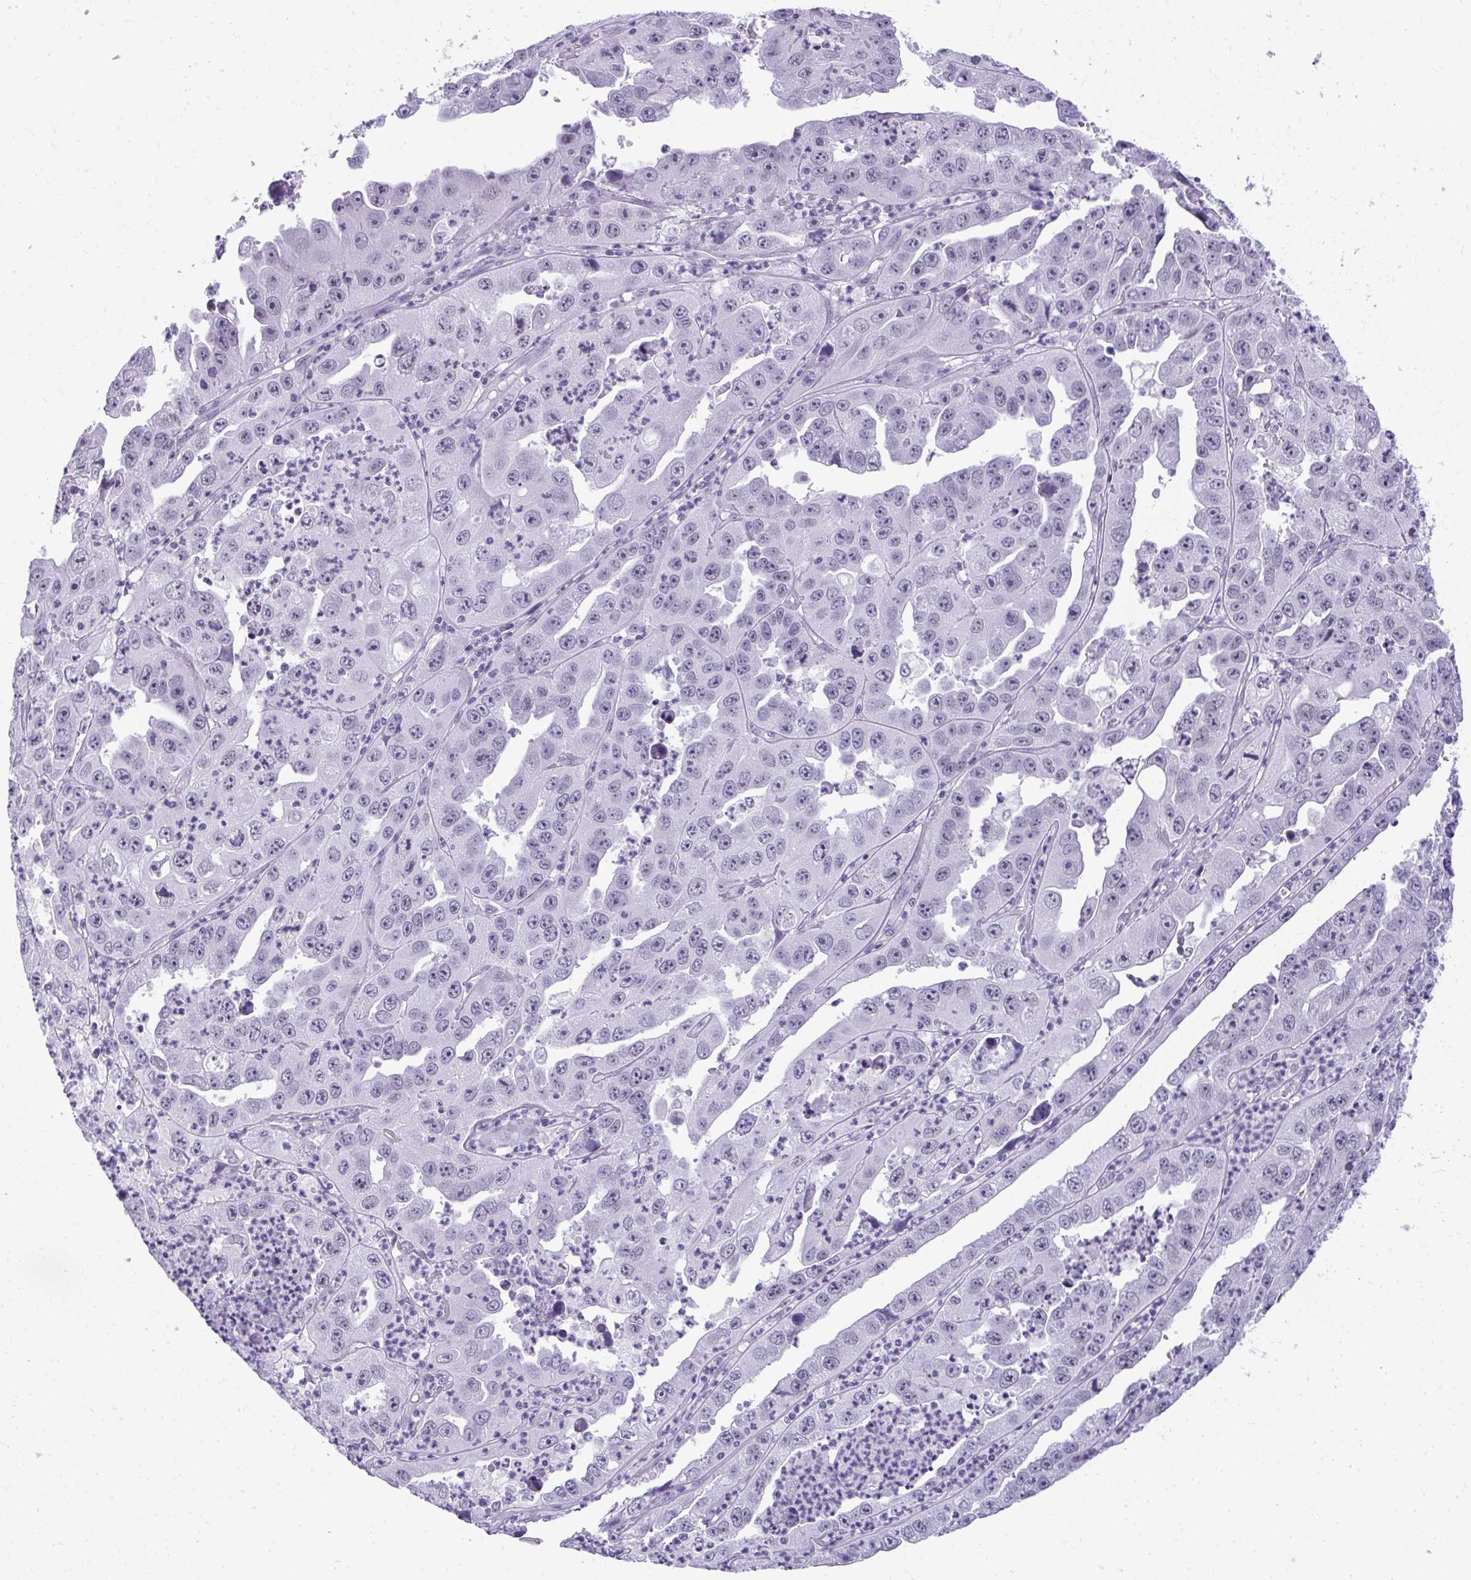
{"staining": {"intensity": "negative", "quantity": "none", "location": "none"}, "tissue": "endometrial cancer", "cell_type": "Tumor cells", "image_type": "cancer", "snomed": [{"axis": "morphology", "description": "Adenocarcinoma, NOS"}, {"axis": "topography", "description": "Uterus"}], "caption": "High magnification brightfield microscopy of endometrial cancer (adenocarcinoma) stained with DAB (brown) and counterstained with hematoxylin (blue): tumor cells show no significant positivity. Nuclei are stained in blue.", "gene": "PLA2G1B", "patient": {"sex": "female", "age": 62}}